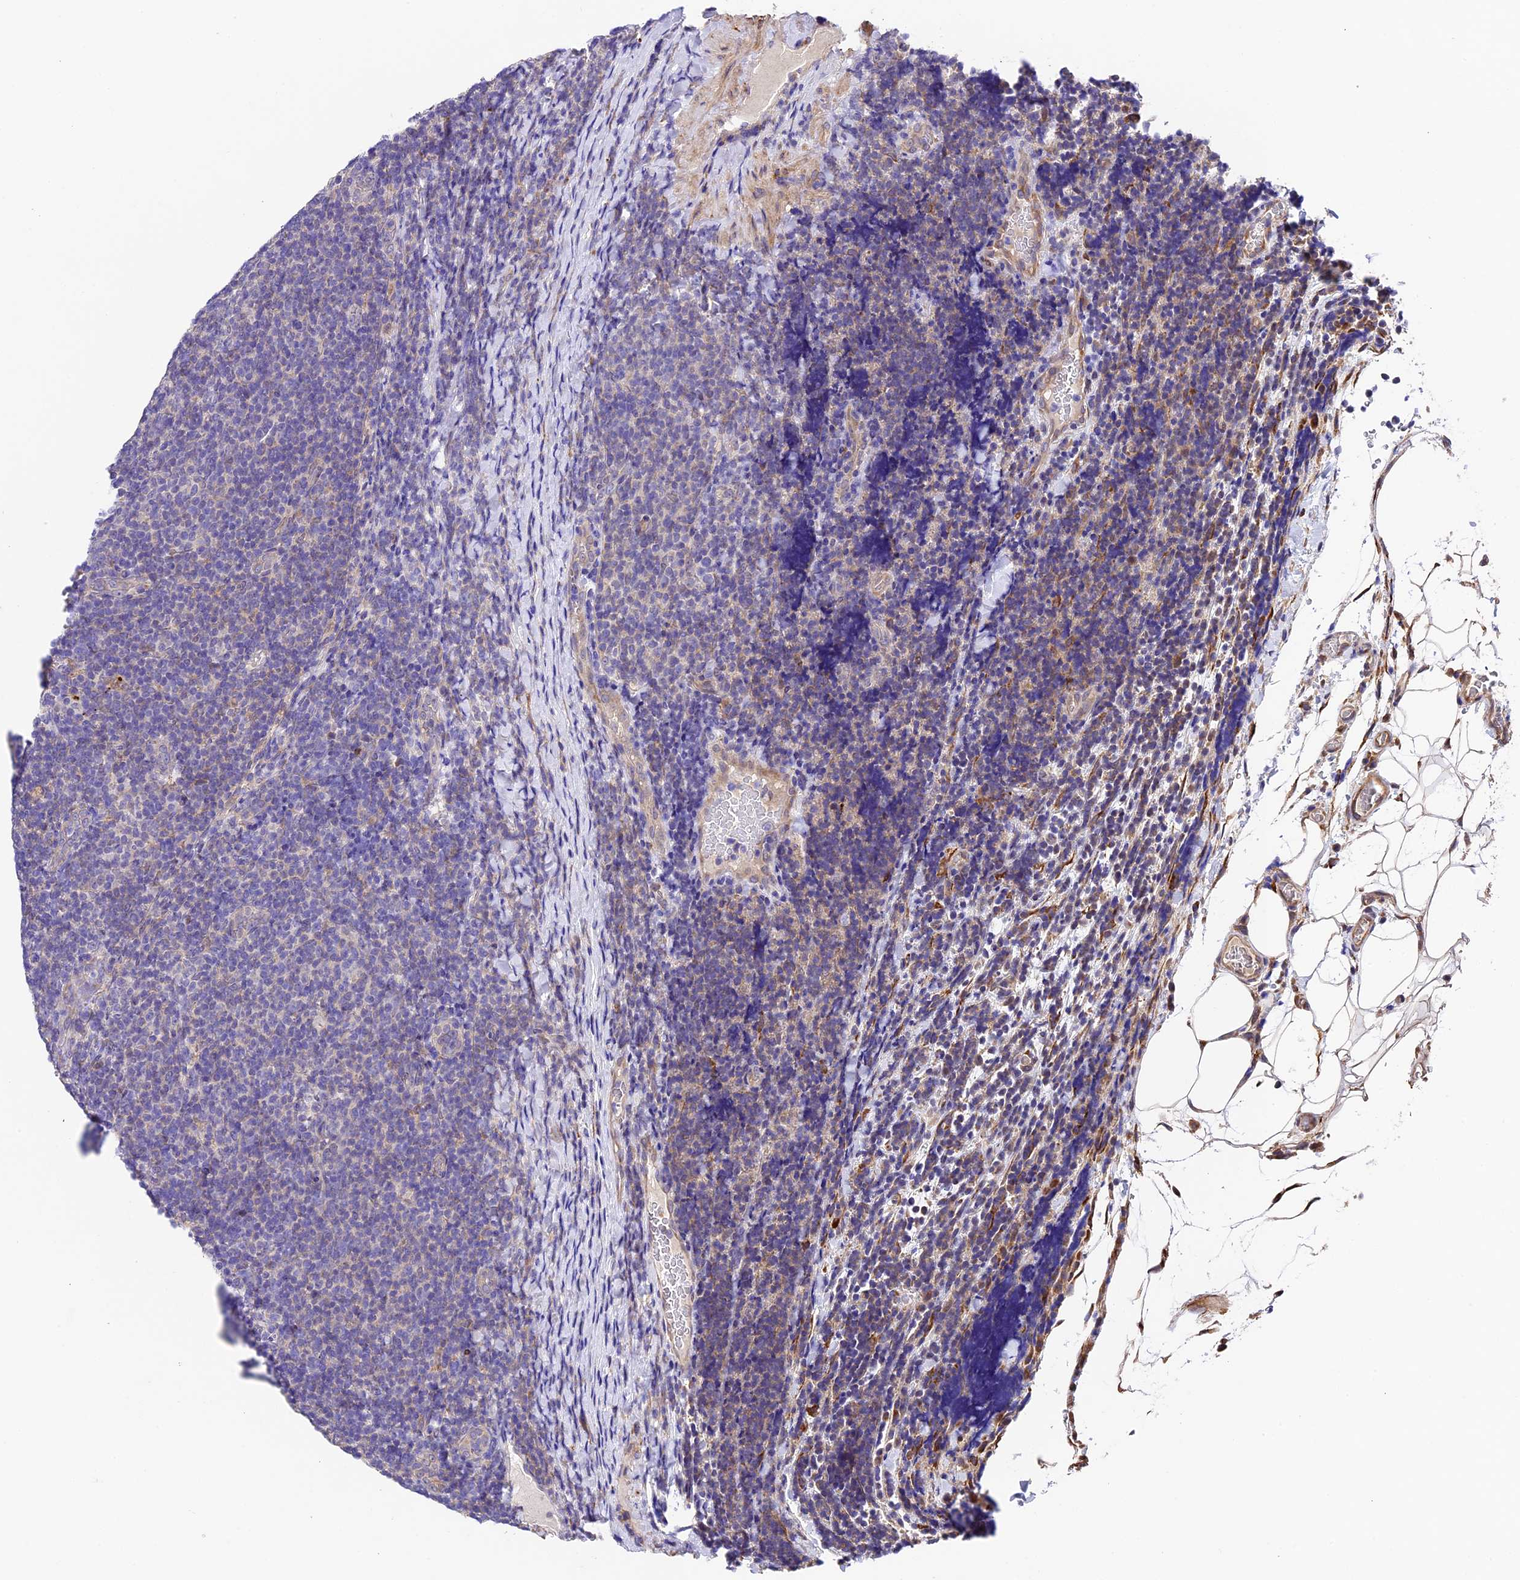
{"staining": {"intensity": "negative", "quantity": "none", "location": "none"}, "tissue": "lymphoma", "cell_type": "Tumor cells", "image_type": "cancer", "snomed": [{"axis": "morphology", "description": "Malignant lymphoma, non-Hodgkin's type, Low grade"}, {"axis": "topography", "description": "Lymph node"}], "caption": "An image of low-grade malignant lymphoma, non-Hodgkin's type stained for a protein exhibits no brown staining in tumor cells.", "gene": "LSM7", "patient": {"sex": "male", "age": 66}}